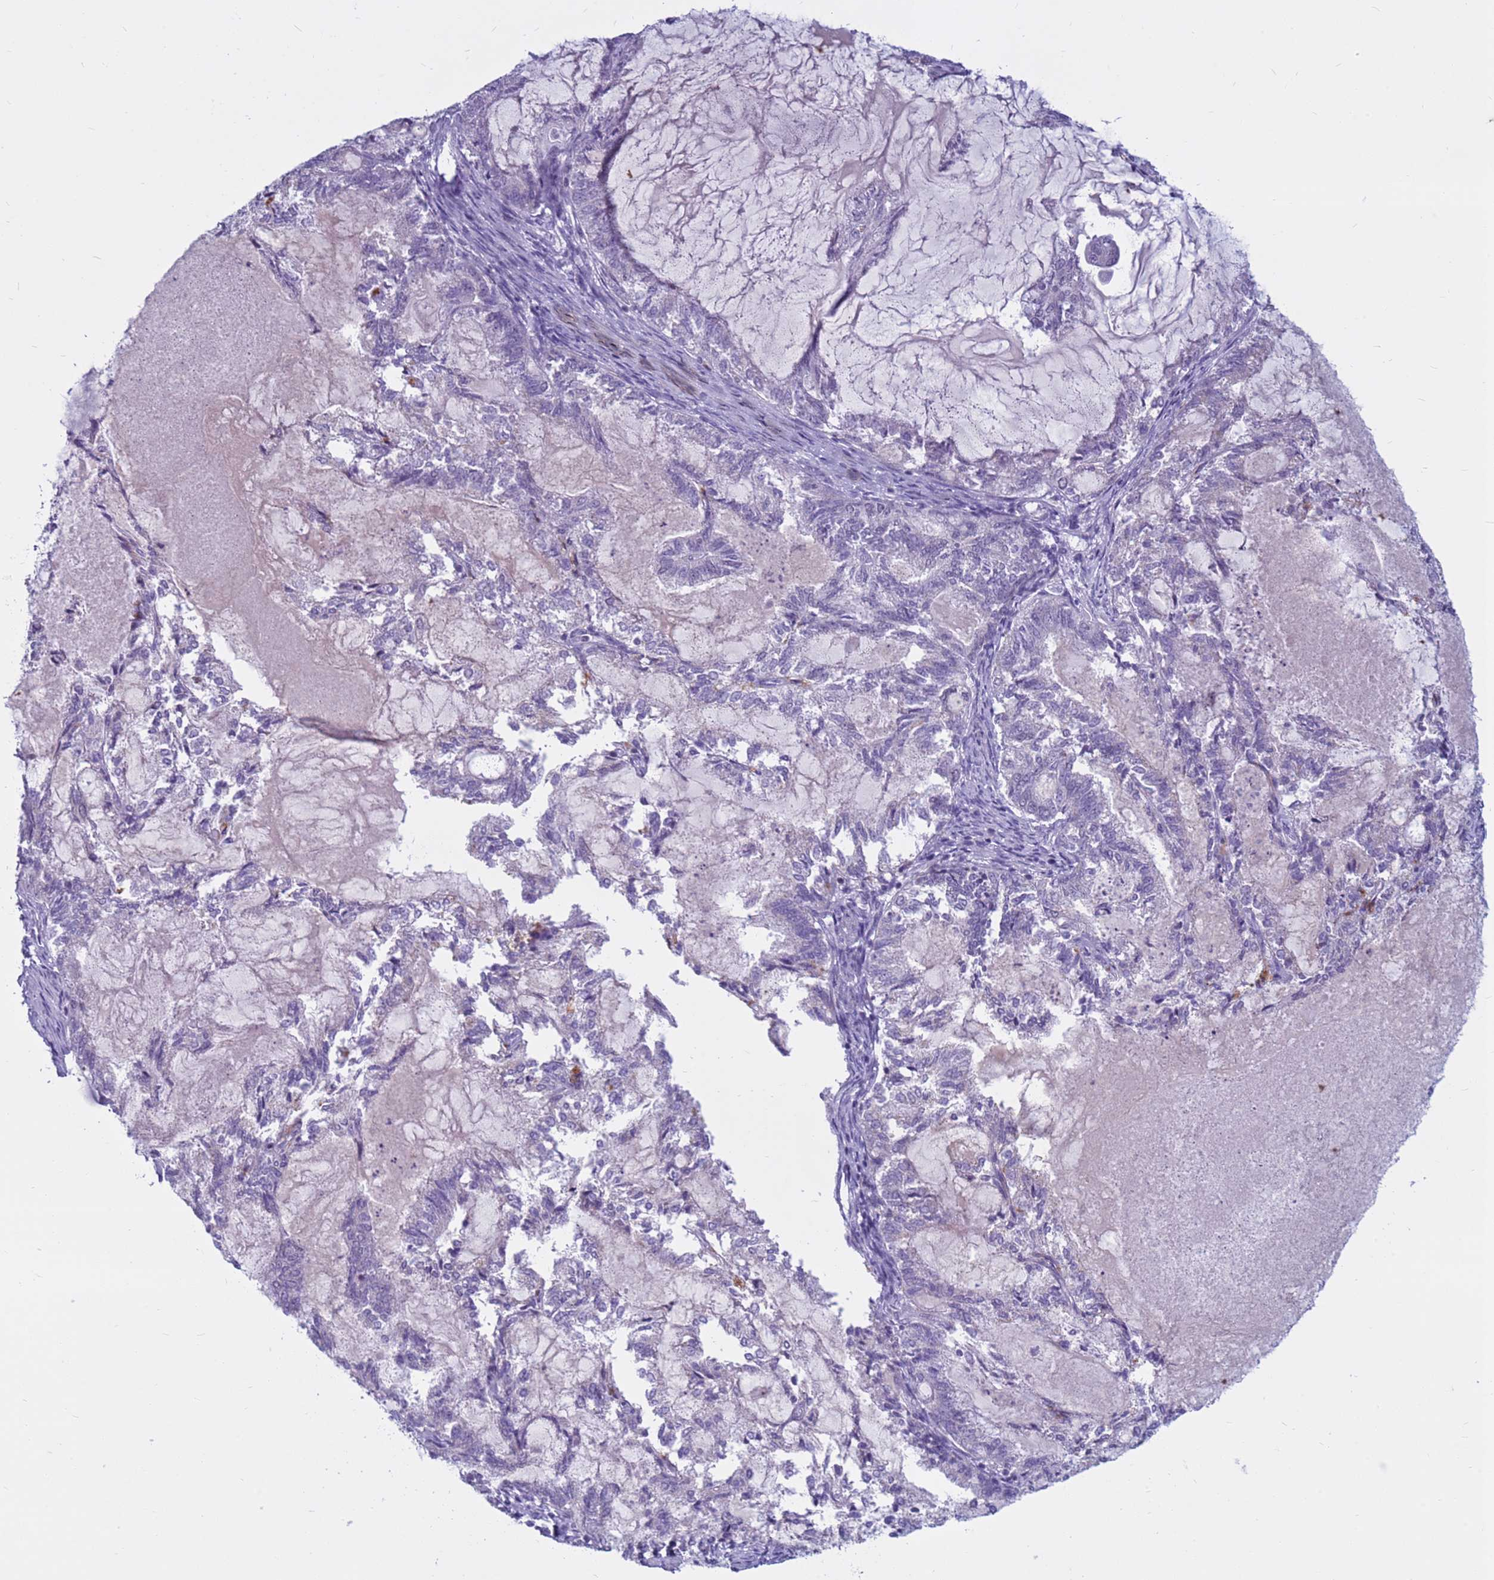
{"staining": {"intensity": "negative", "quantity": "none", "location": "none"}, "tissue": "endometrial cancer", "cell_type": "Tumor cells", "image_type": "cancer", "snomed": [{"axis": "morphology", "description": "Adenocarcinoma, NOS"}, {"axis": "topography", "description": "Endometrium"}], "caption": "Protein analysis of endometrial cancer displays no significant positivity in tumor cells.", "gene": "CDK2AP2", "patient": {"sex": "female", "age": 86}}